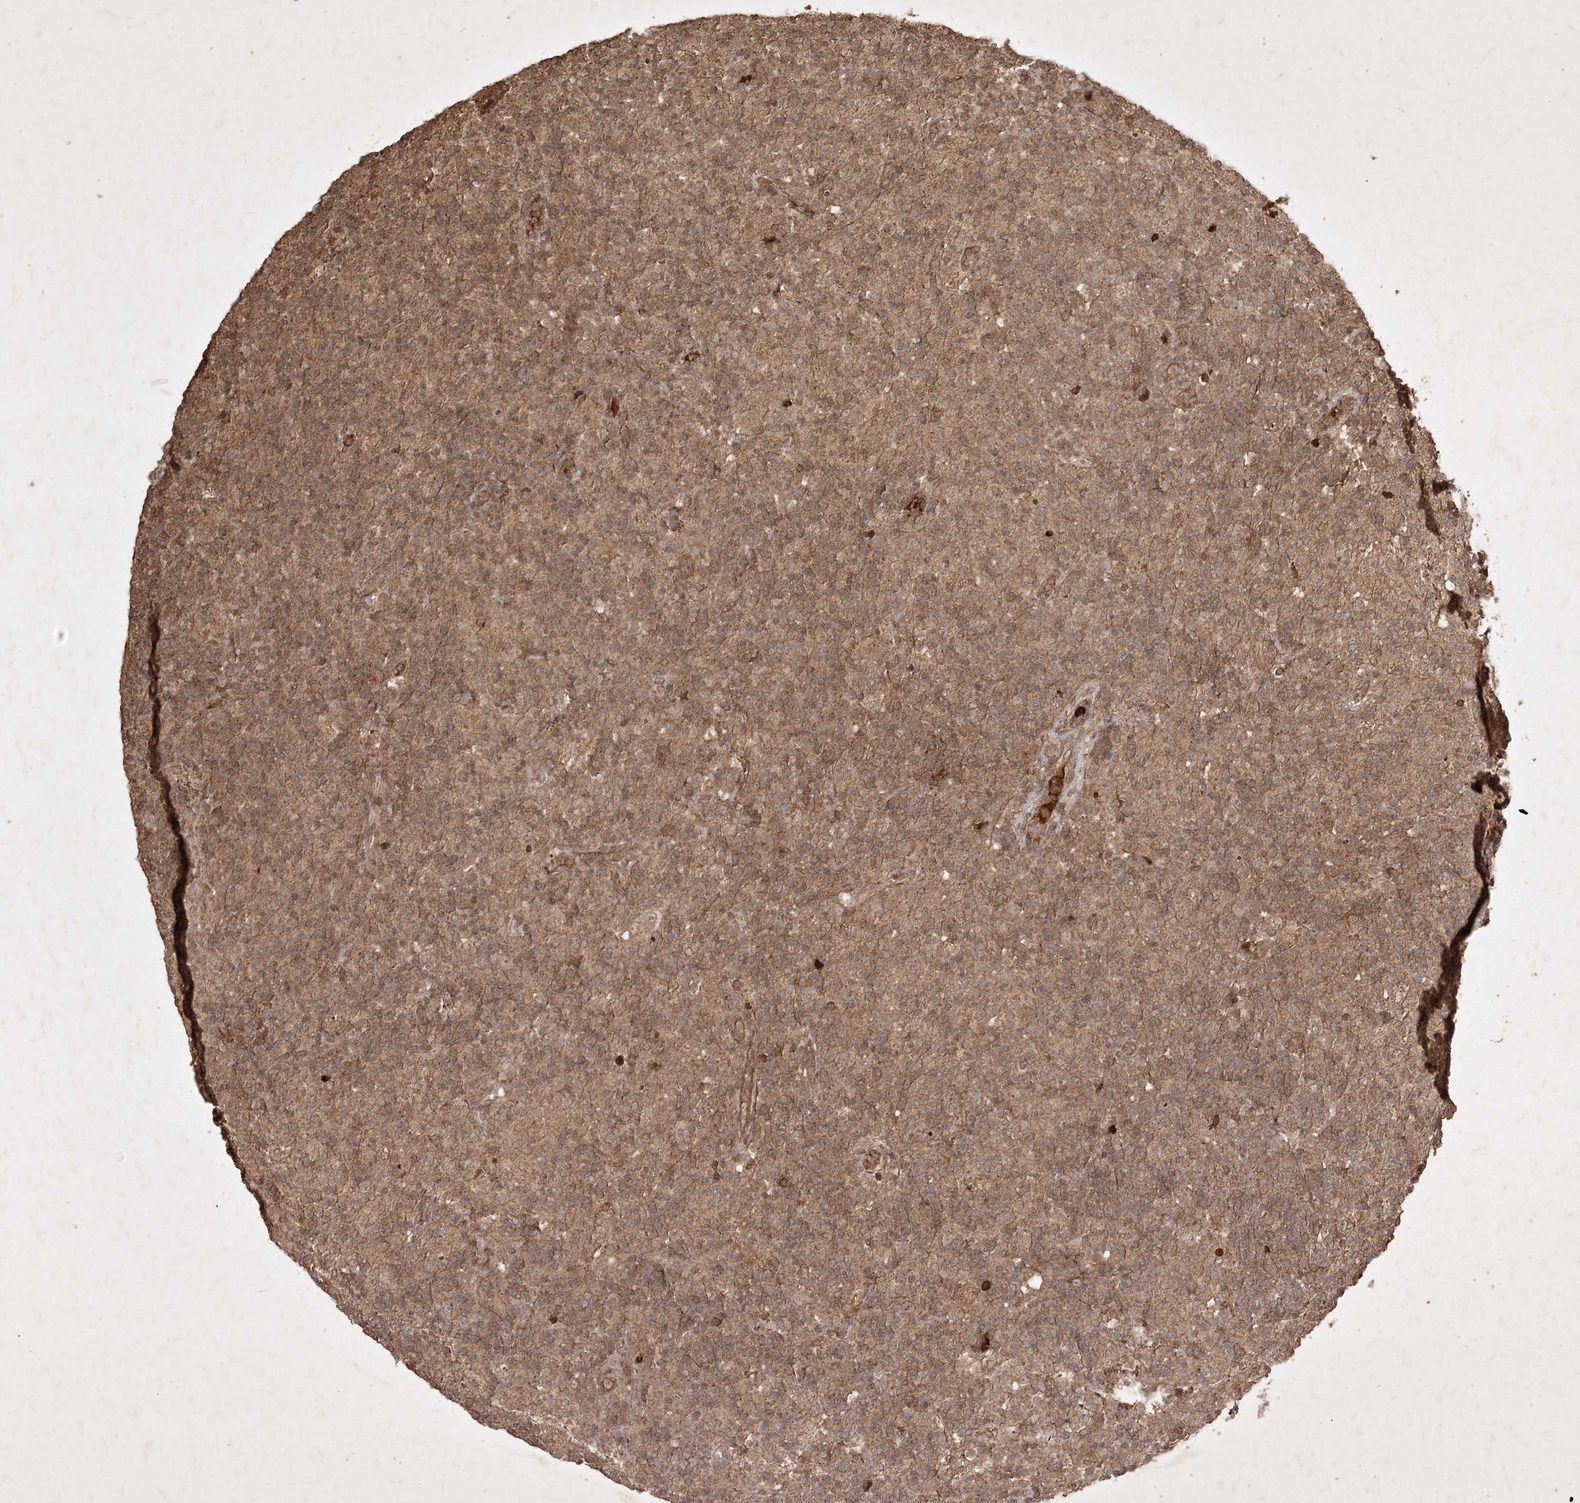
{"staining": {"intensity": "moderate", "quantity": ">75%", "location": "cytoplasmic/membranous"}, "tissue": "lymphoma", "cell_type": "Tumor cells", "image_type": "cancer", "snomed": [{"axis": "morphology", "description": "Hodgkin's disease, NOS"}, {"axis": "topography", "description": "Lymph node"}], "caption": "Protein staining of lymphoma tissue reveals moderate cytoplasmic/membranous positivity in about >75% of tumor cells.", "gene": "ARL13A", "patient": {"sex": "male", "age": 70}}